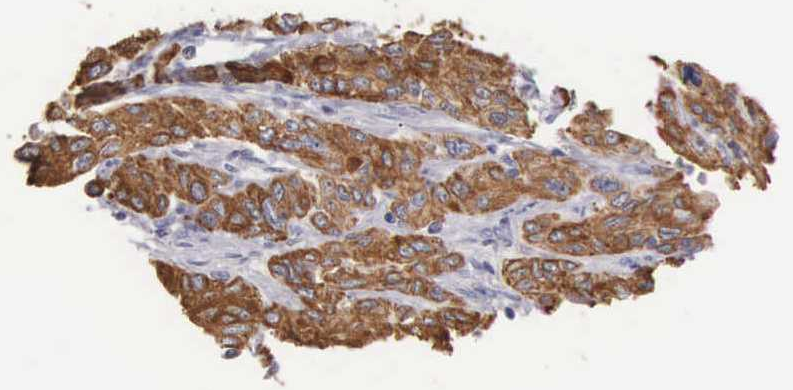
{"staining": {"intensity": "moderate", "quantity": ">75%", "location": "cytoplasmic/membranous"}, "tissue": "cervical cancer", "cell_type": "Tumor cells", "image_type": "cancer", "snomed": [{"axis": "morphology", "description": "Squamous cell carcinoma, NOS"}, {"axis": "topography", "description": "Cervix"}], "caption": "Immunohistochemical staining of cervical cancer (squamous cell carcinoma) shows medium levels of moderate cytoplasmic/membranous protein staining in about >75% of tumor cells. Ihc stains the protein of interest in brown and the nuclei are stained blue.", "gene": "PIR", "patient": {"sex": "female", "age": 38}}